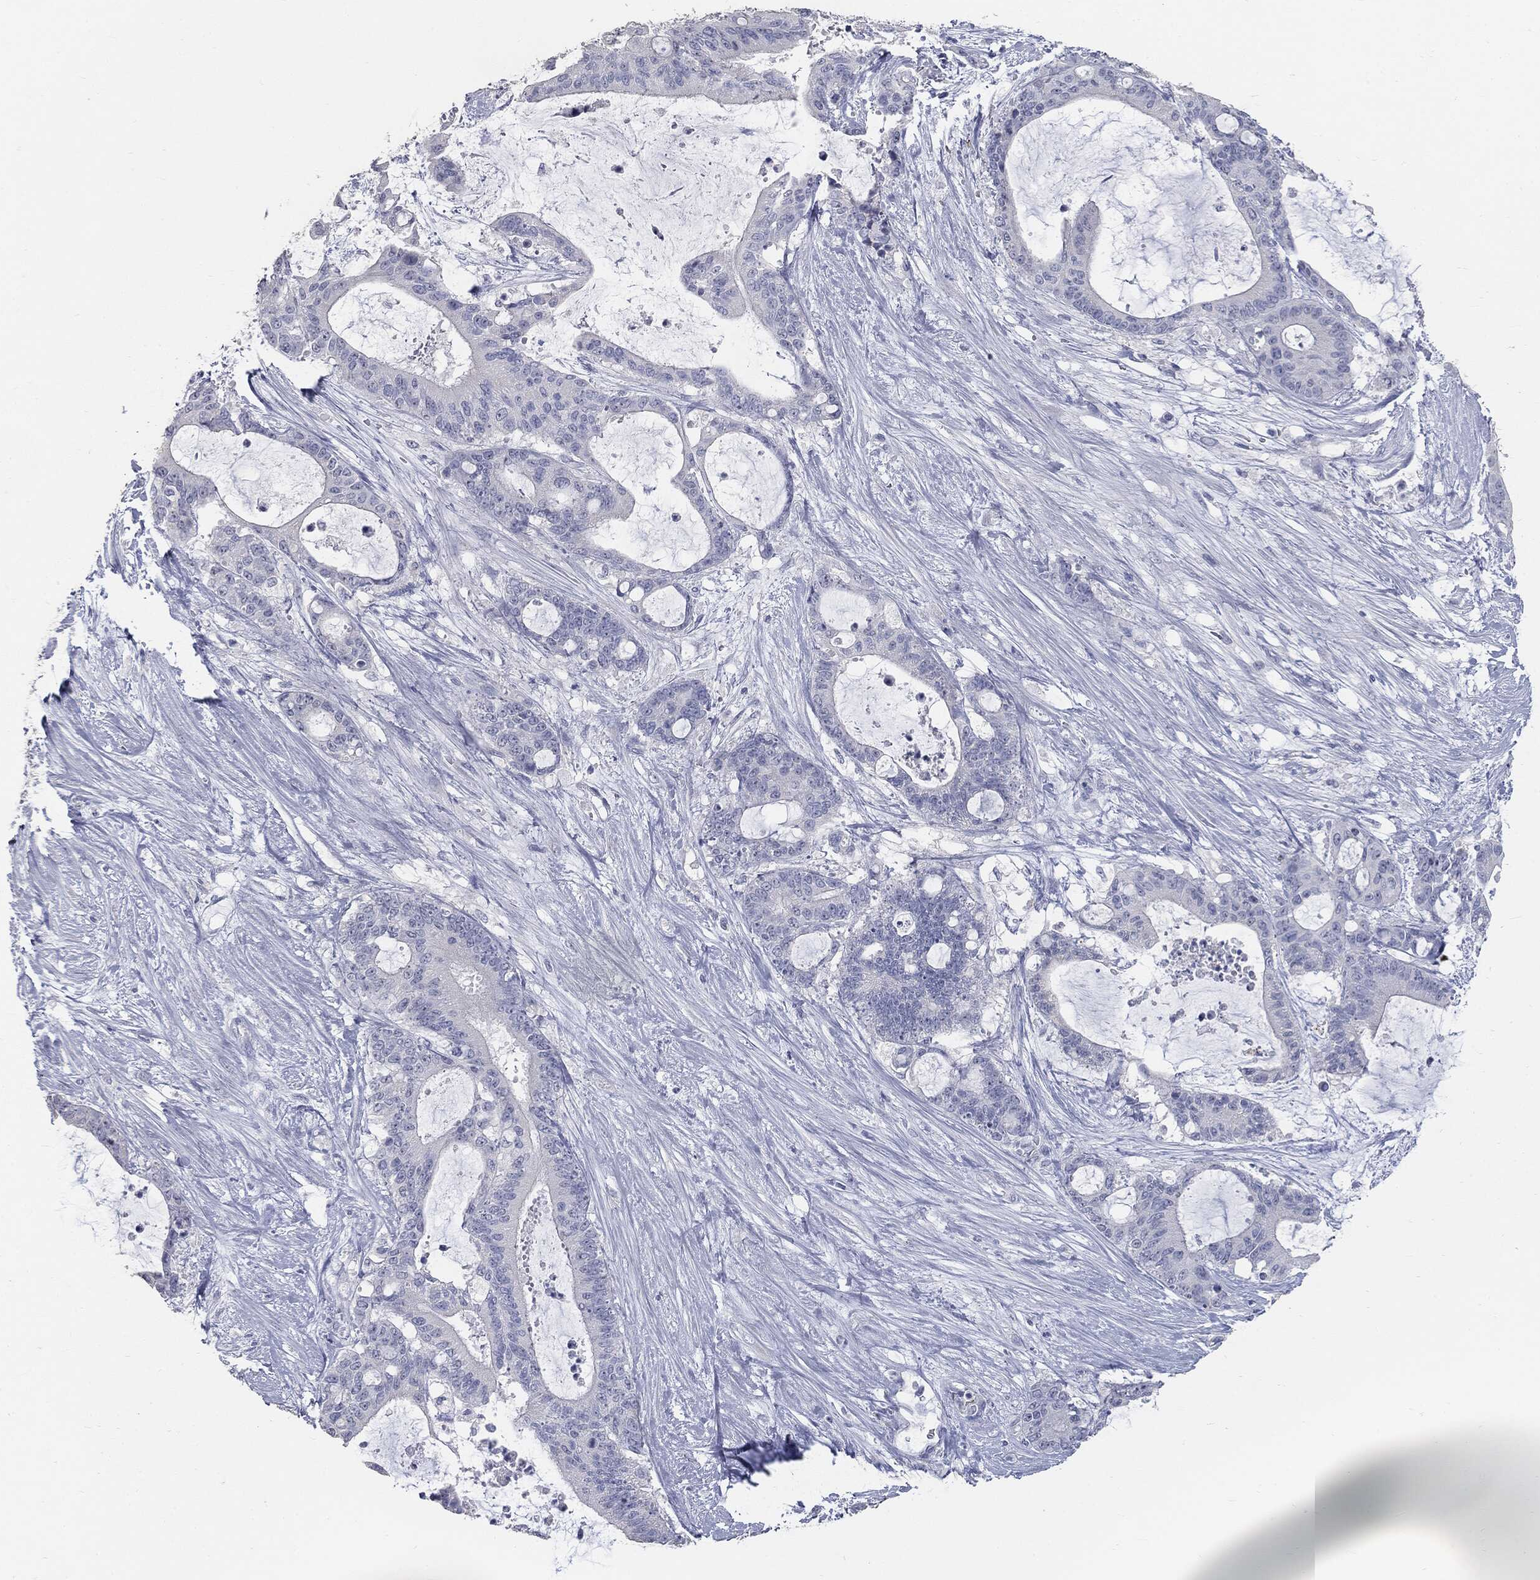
{"staining": {"intensity": "negative", "quantity": "none", "location": "none"}, "tissue": "liver cancer", "cell_type": "Tumor cells", "image_type": "cancer", "snomed": [{"axis": "morphology", "description": "Normal tissue, NOS"}, {"axis": "morphology", "description": "Cholangiocarcinoma"}, {"axis": "topography", "description": "Liver"}, {"axis": "topography", "description": "Peripheral nerve tissue"}], "caption": "This is an immunohistochemistry (IHC) photomicrograph of human liver cholangiocarcinoma. There is no staining in tumor cells.", "gene": "CUZD1", "patient": {"sex": "female", "age": 73}}